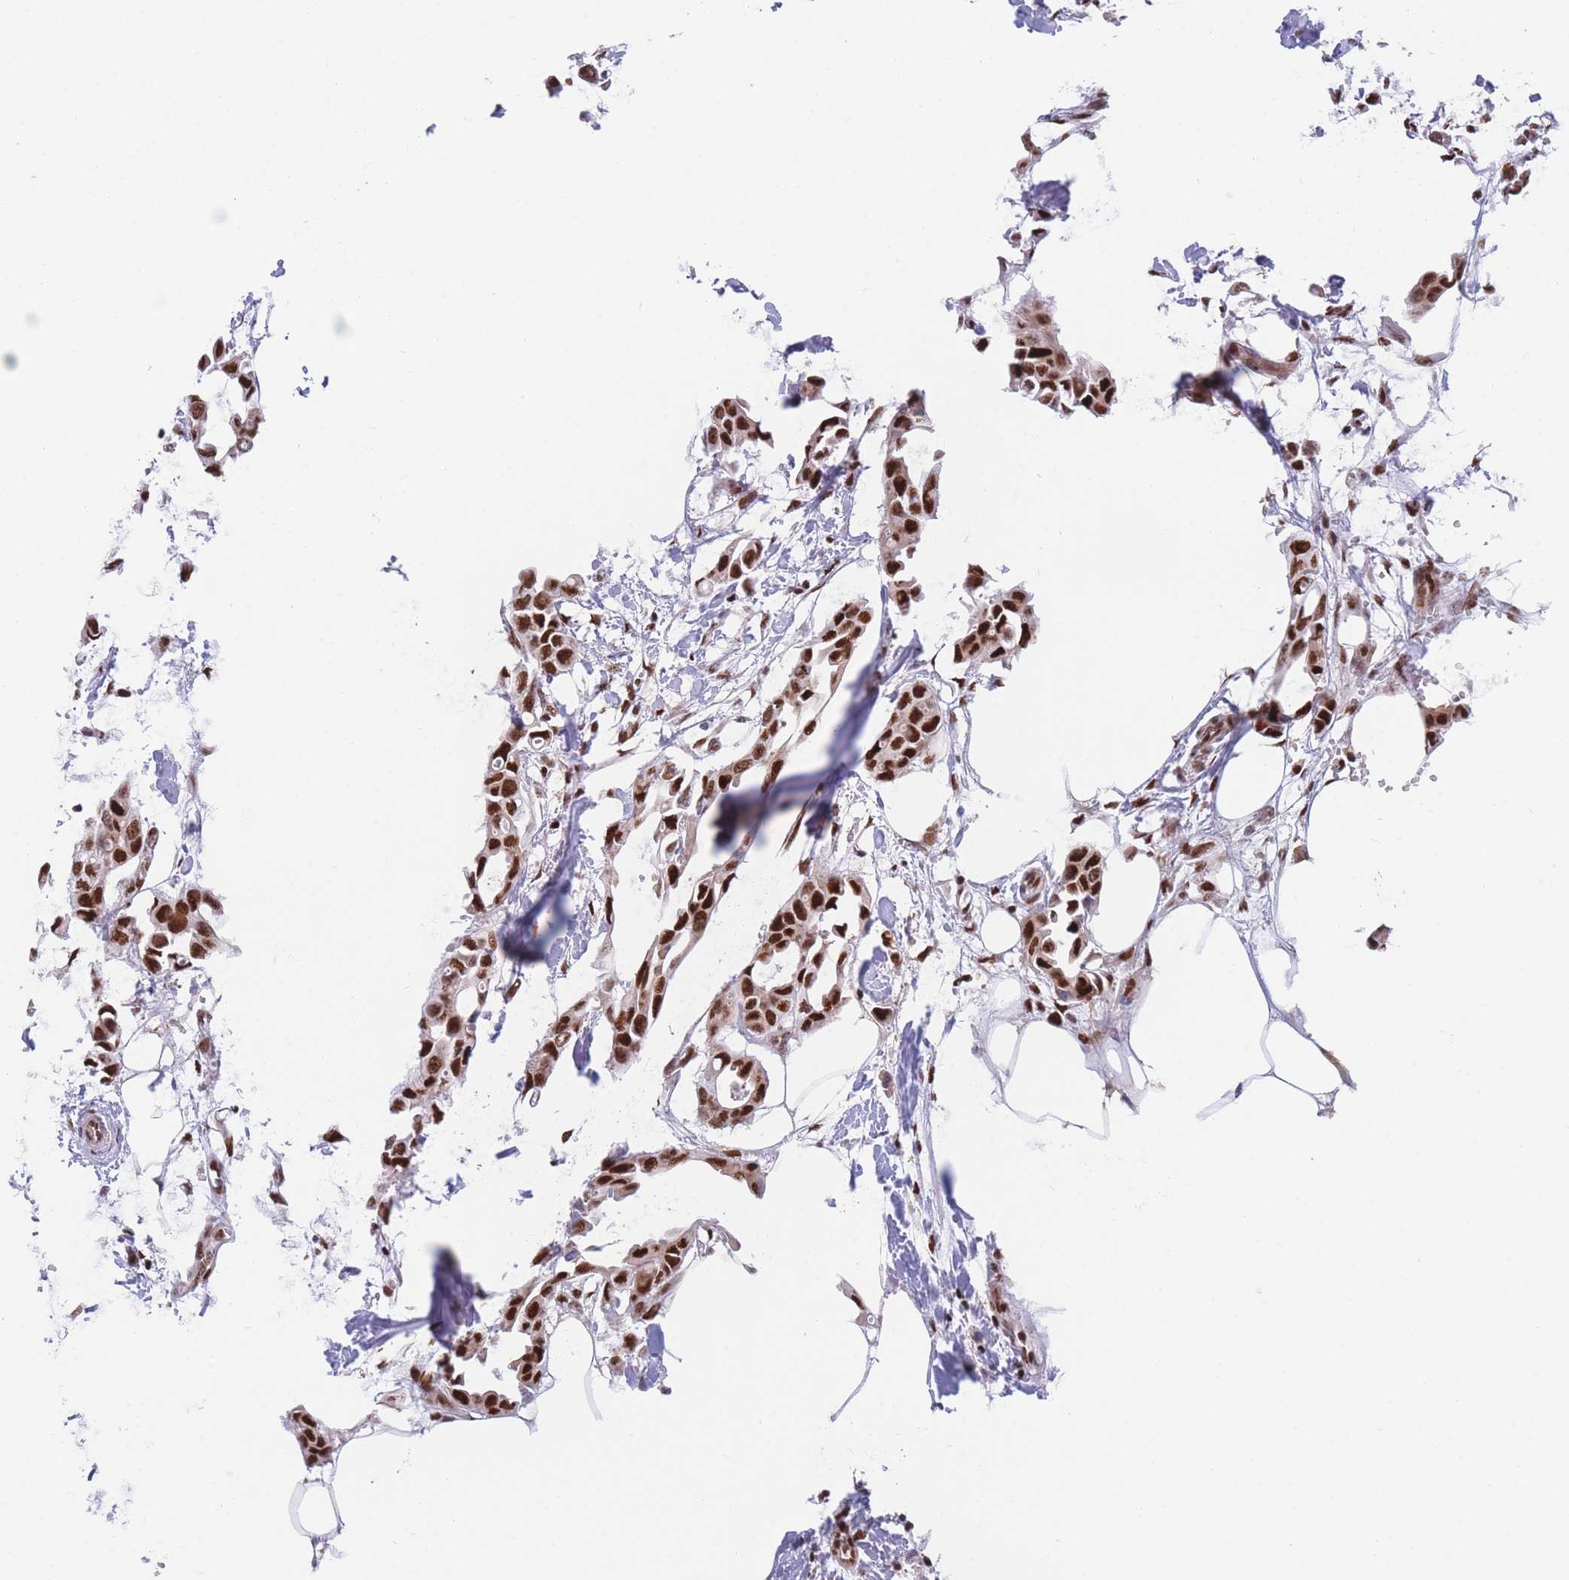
{"staining": {"intensity": "strong", "quantity": ">75%", "location": "nuclear"}, "tissue": "breast cancer", "cell_type": "Tumor cells", "image_type": "cancer", "snomed": [{"axis": "morphology", "description": "Duct carcinoma"}, {"axis": "topography", "description": "Breast"}], "caption": "Protein expression analysis of infiltrating ductal carcinoma (breast) shows strong nuclear positivity in approximately >75% of tumor cells.", "gene": "DNAJC3", "patient": {"sex": "female", "age": 41}}